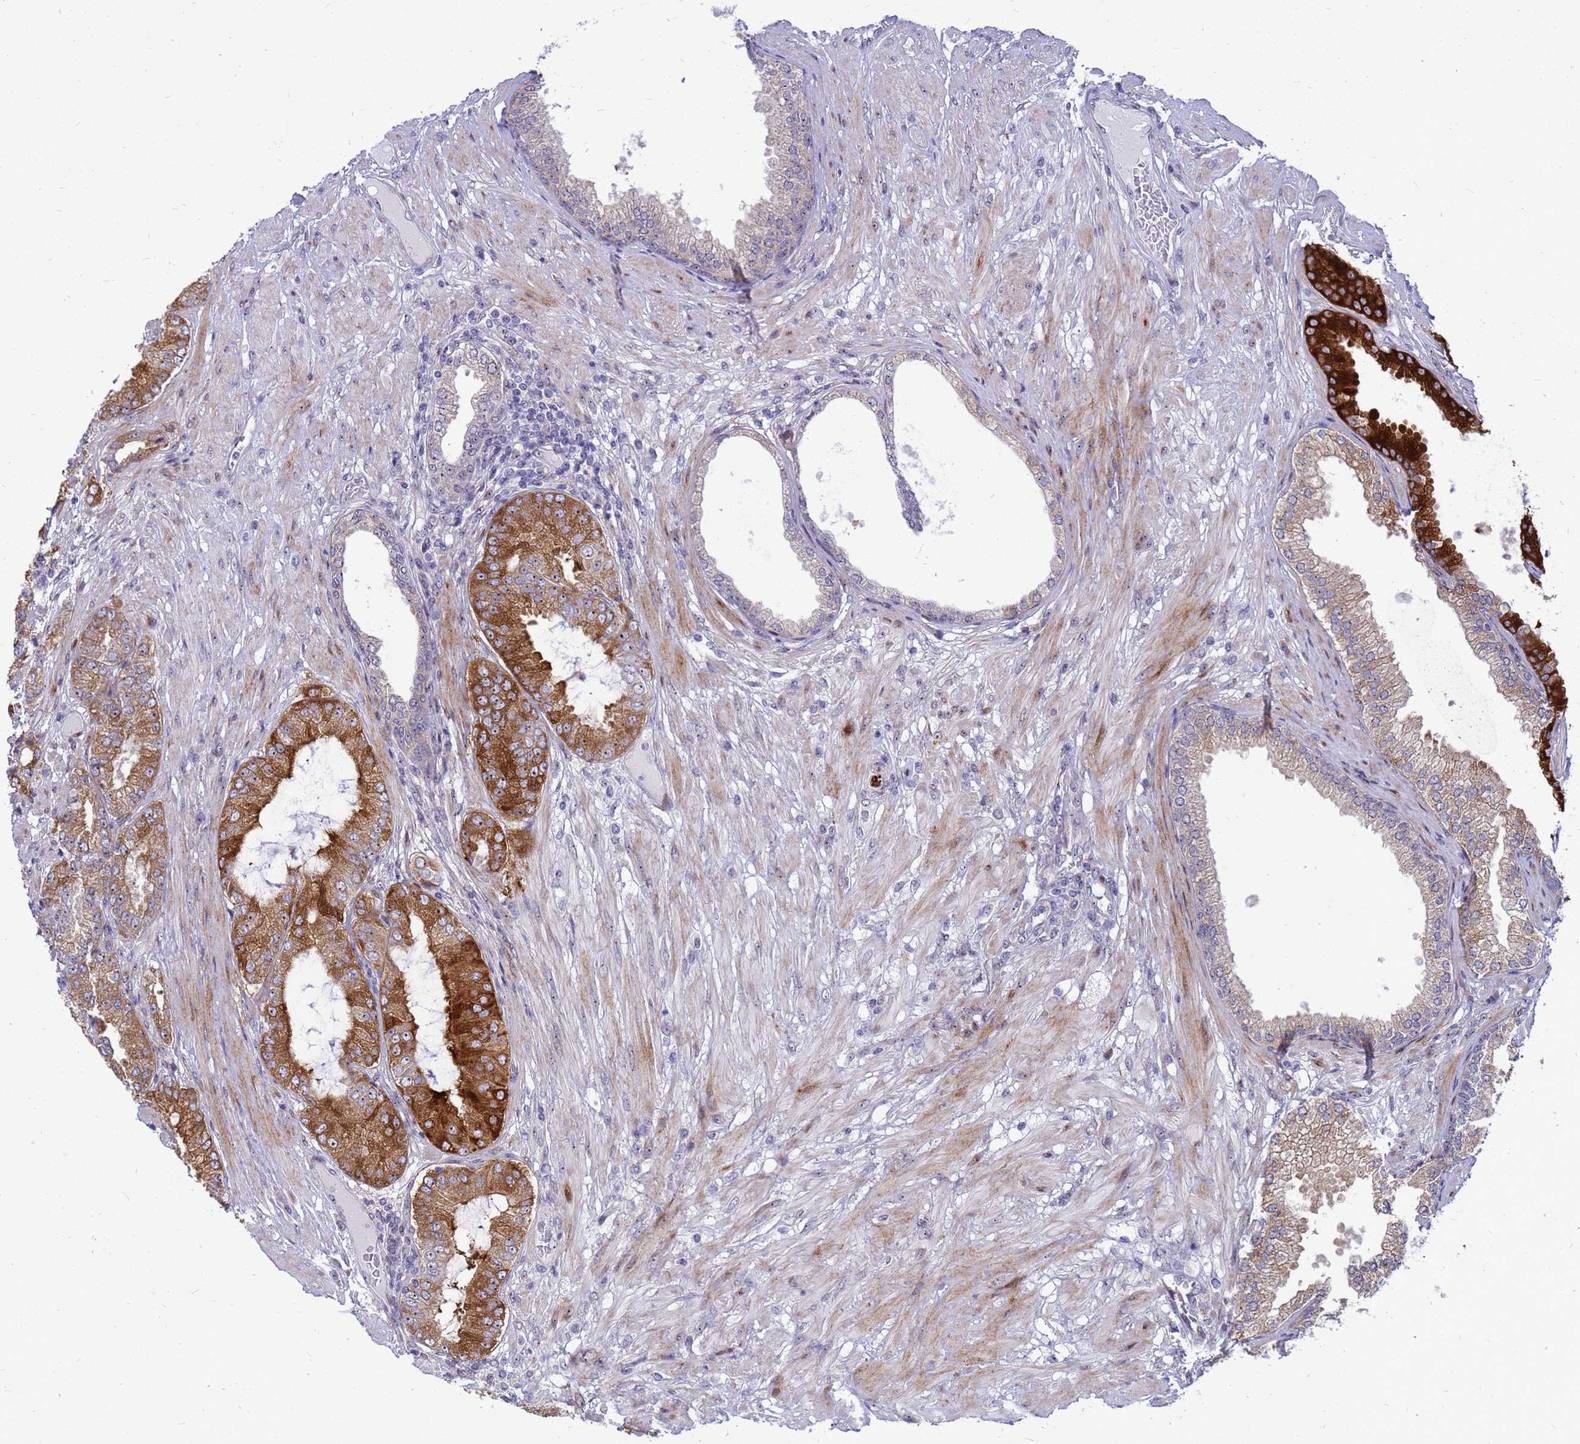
{"staining": {"intensity": "moderate", "quantity": ">75%", "location": "cytoplasmic/membranous"}, "tissue": "prostate cancer", "cell_type": "Tumor cells", "image_type": "cancer", "snomed": [{"axis": "morphology", "description": "Adenocarcinoma, High grade"}, {"axis": "topography", "description": "Prostate"}], "caption": "Prostate adenocarcinoma (high-grade) stained for a protein reveals moderate cytoplasmic/membranous positivity in tumor cells.", "gene": "RSPO1", "patient": {"sex": "male", "age": 71}}